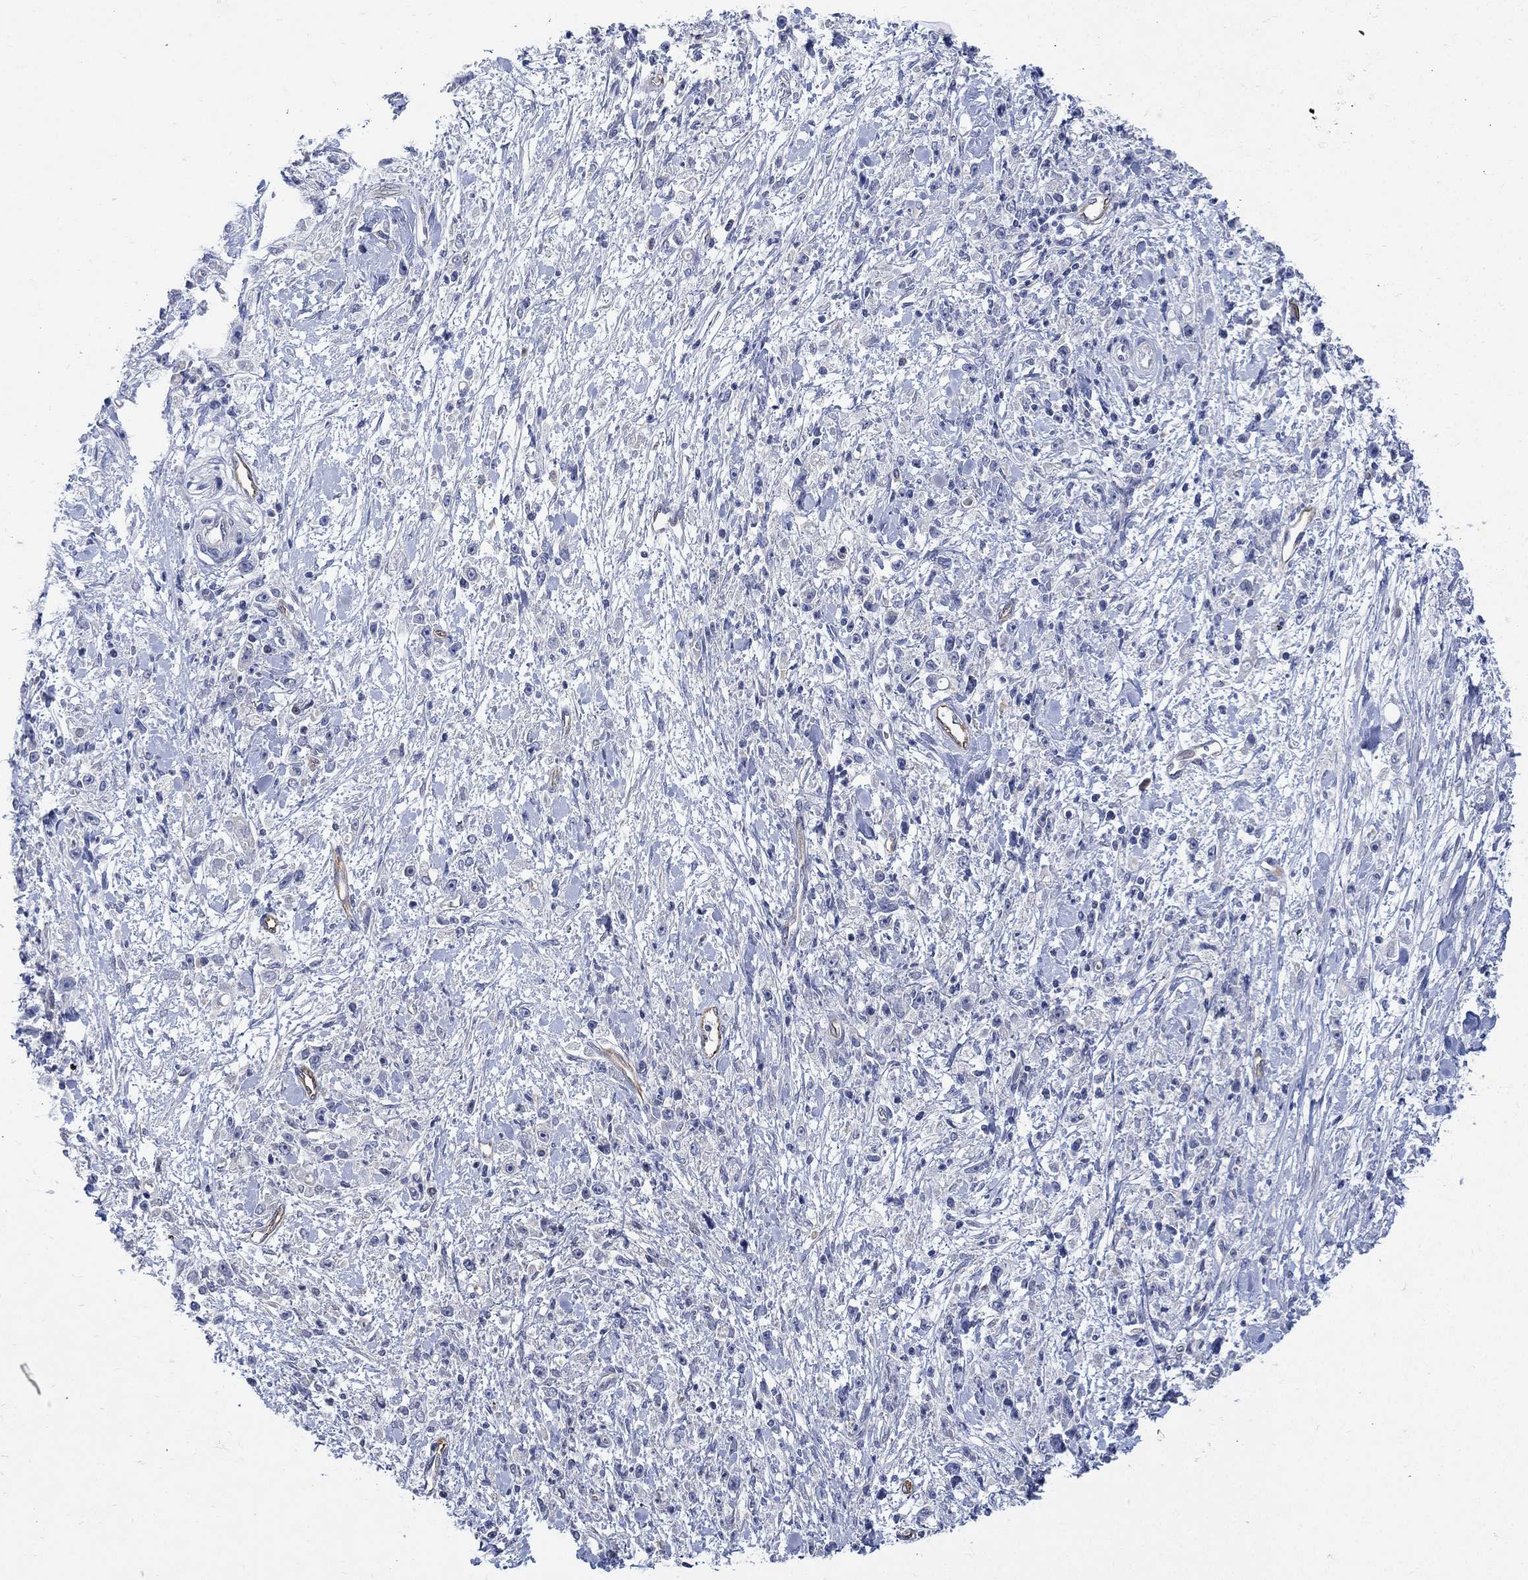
{"staining": {"intensity": "negative", "quantity": "none", "location": "none"}, "tissue": "stomach cancer", "cell_type": "Tumor cells", "image_type": "cancer", "snomed": [{"axis": "morphology", "description": "Adenocarcinoma, NOS"}, {"axis": "topography", "description": "Stomach"}], "caption": "Tumor cells are negative for brown protein staining in stomach cancer.", "gene": "TGM2", "patient": {"sex": "female", "age": 59}}